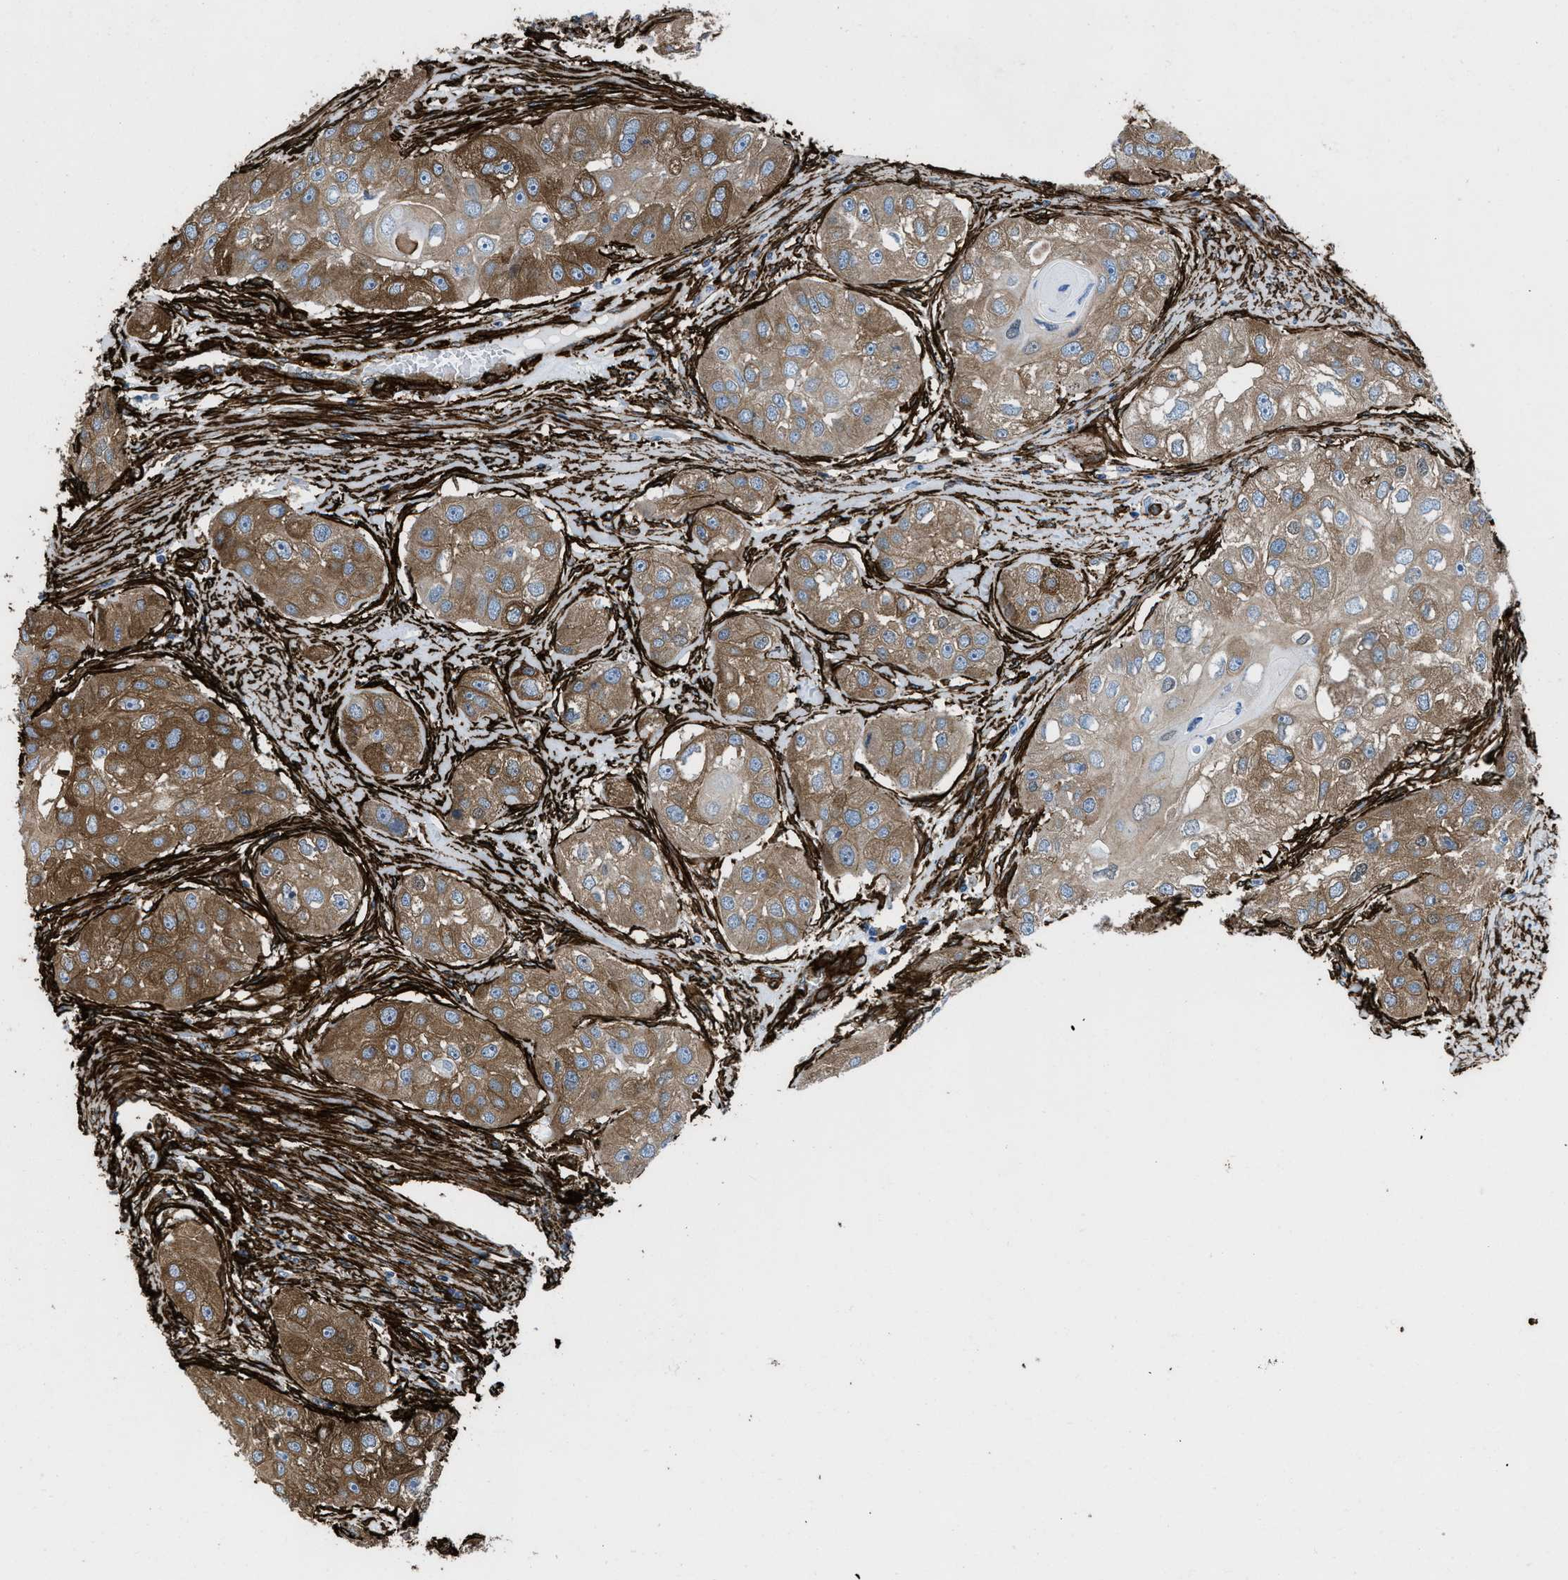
{"staining": {"intensity": "moderate", "quantity": ">75%", "location": "cytoplasmic/membranous"}, "tissue": "head and neck cancer", "cell_type": "Tumor cells", "image_type": "cancer", "snomed": [{"axis": "morphology", "description": "Normal tissue, NOS"}, {"axis": "morphology", "description": "Squamous cell carcinoma, NOS"}, {"axis": "topography", "description": "Skeletal muscle"}, {"axis": "topography", "description": "Head-Neck"}], "caption": "About >75% of tumor cells in head and neck squamous cell carcinoma reveal moderate cytoplasmic/membranous protein expression as visualized by brown immunohistochemical staining.", "gene": "CALD1", "patient": {"sex": "male", "age": 51}}